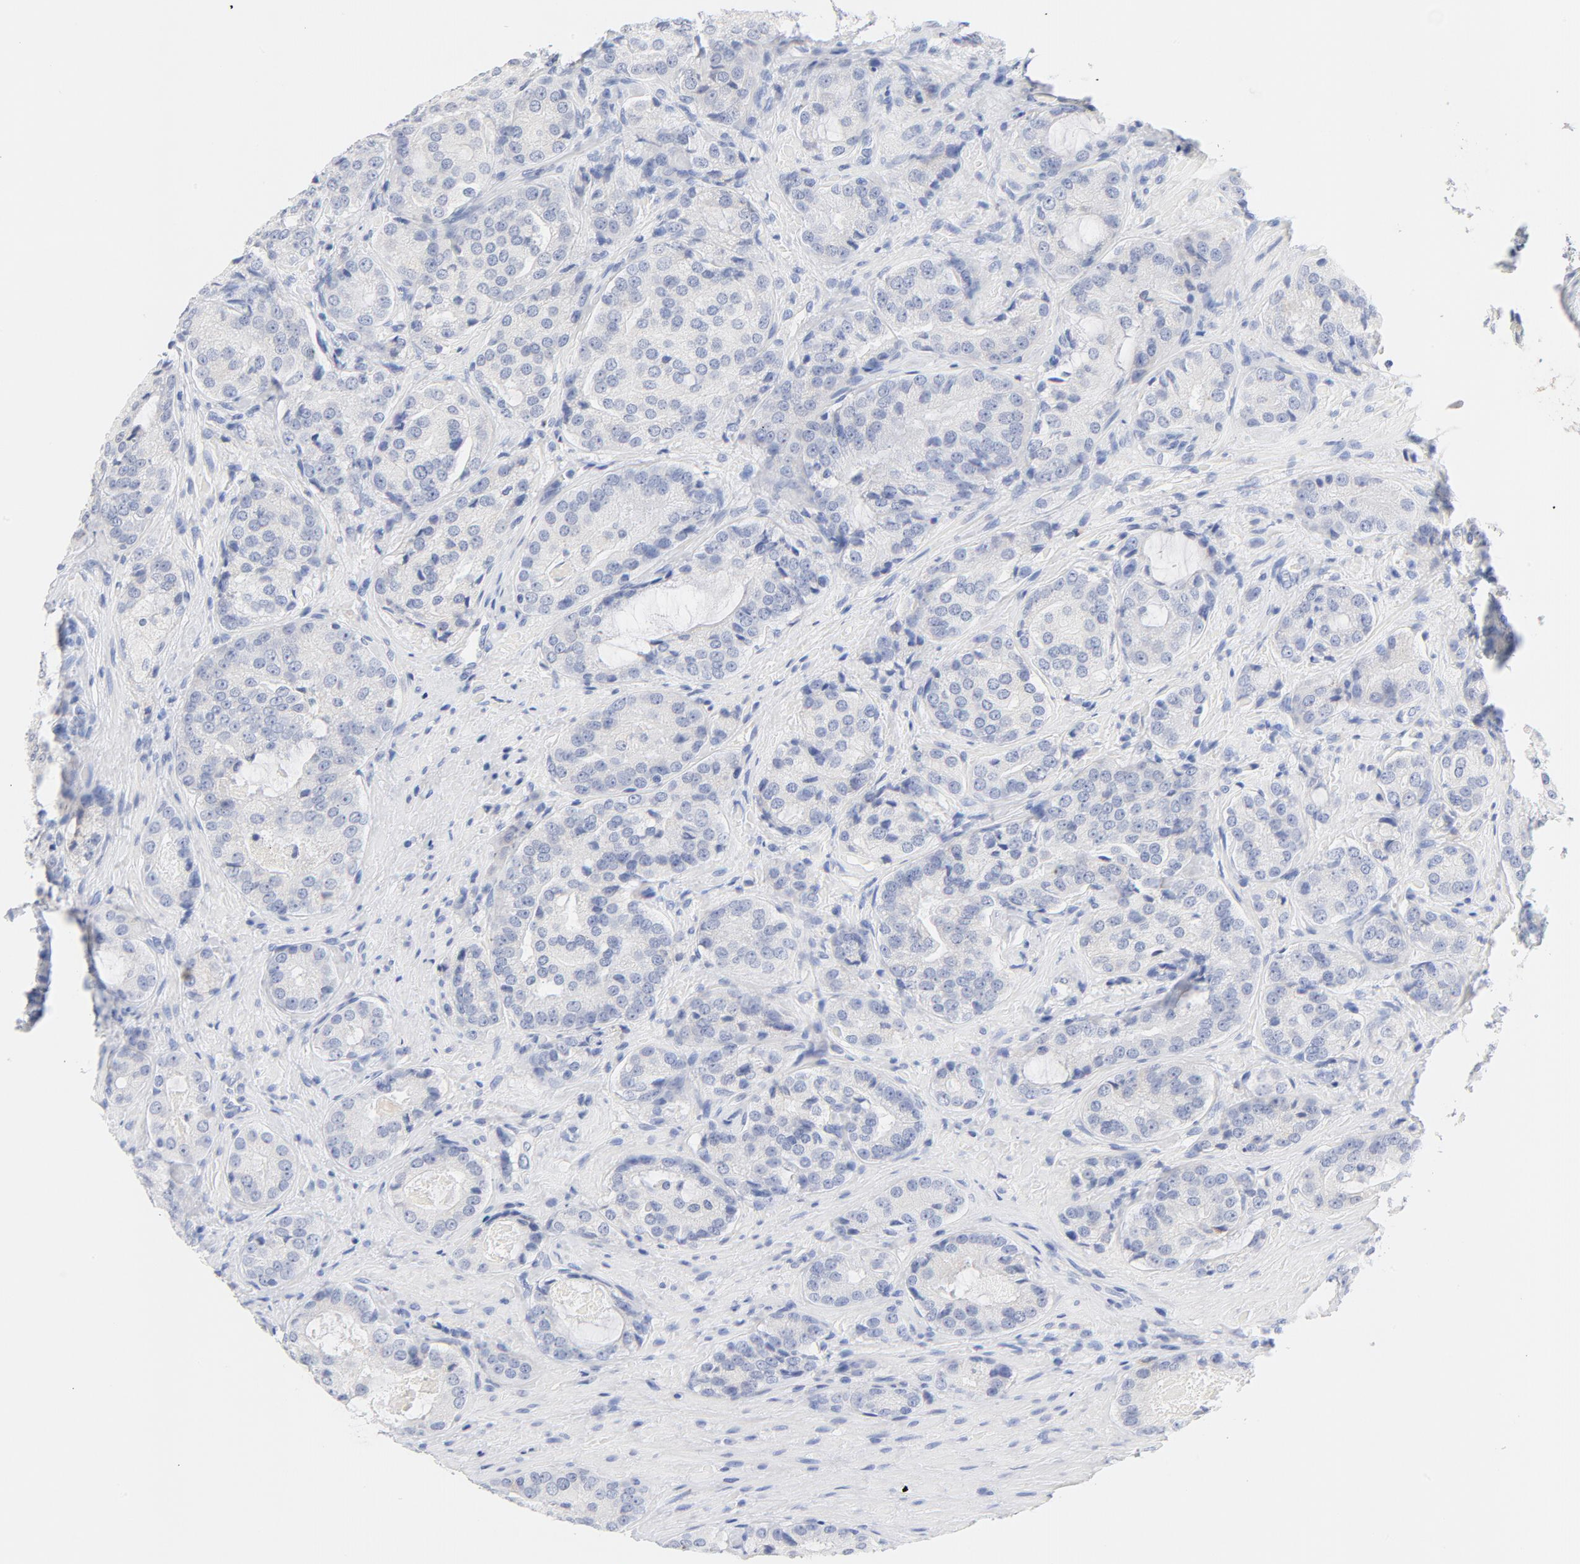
{"staining": {"intensity": "negative", "quantity": "none", "location": "none"}, "tissue": "prostate cancer", "cell_type": "Tumor cells", "image_type": "cancer", "snomed": [{"axis": "morphology", "description": "Adenocarcinoma, High grade"}, {"axis": "topography", "description": "Prostate"}], "caption": "There is no significant staining in tumor cells of prostate cancer (adenocarcinoma (high-grade)).", "gene": "FGFR3", "patient": {"sex": "male", "age": 72}}